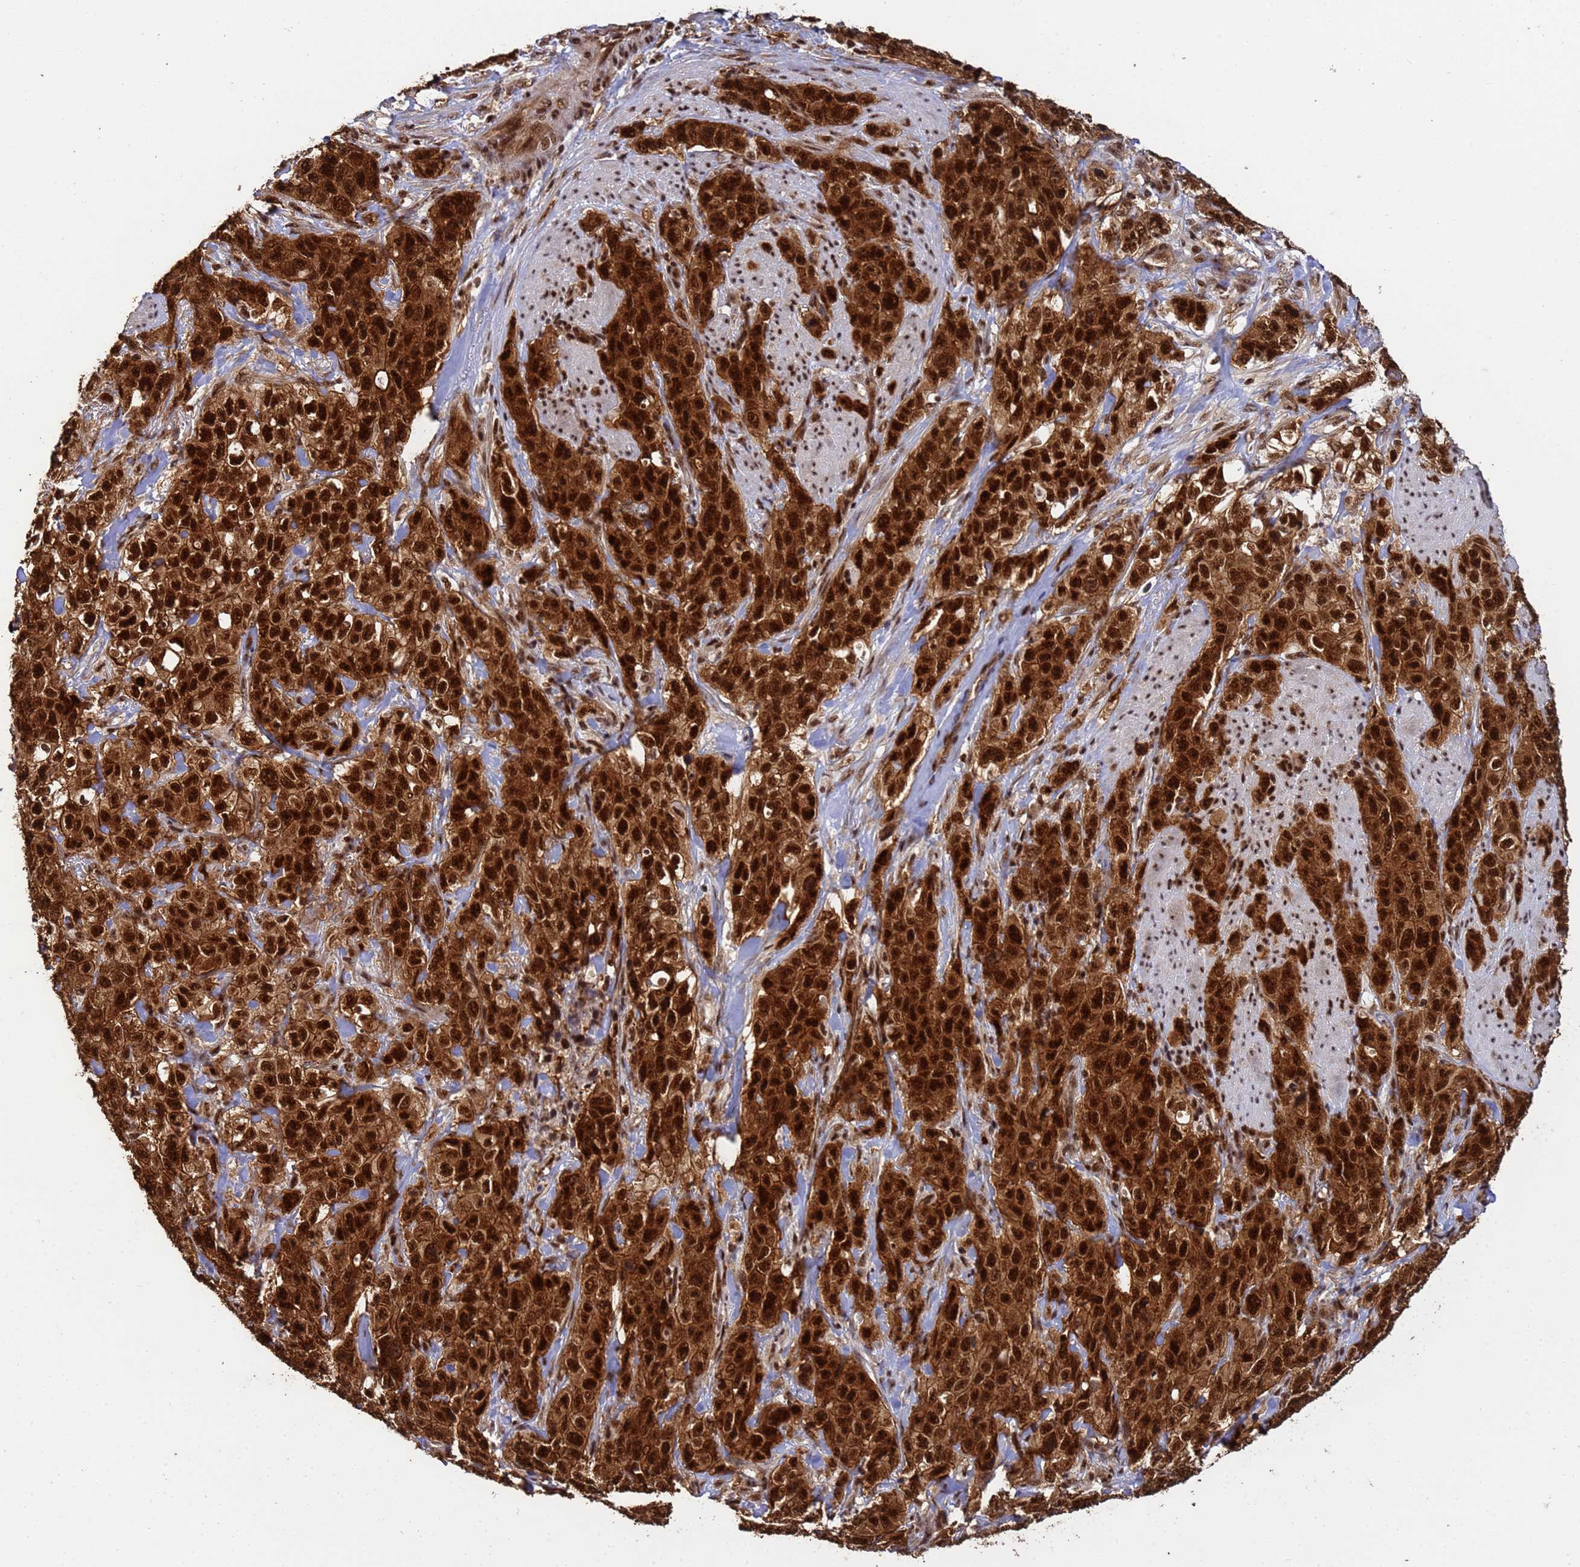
{"staining": {"intensity": "strong", "quantity": ">75%", "location": "cytoplasmic/membranous,nuclear"}, "tissue": "stomach cancer", "cell_type": "Tumor cells", "image_type": "cancer", "snomed": [{"axis": "morphology", "description": "Adenocarcinoma, NOS"}, {"axis": "topography", "description": "Stomach"}], "caption": "Stomach cancer stained for a protein (brown) displays strong cytoplasmic/membranous and nuclear positive expression in about >75% of tumor cells.", "gene": "SYF2", "patient": {"sex": "male", "age": 48}}